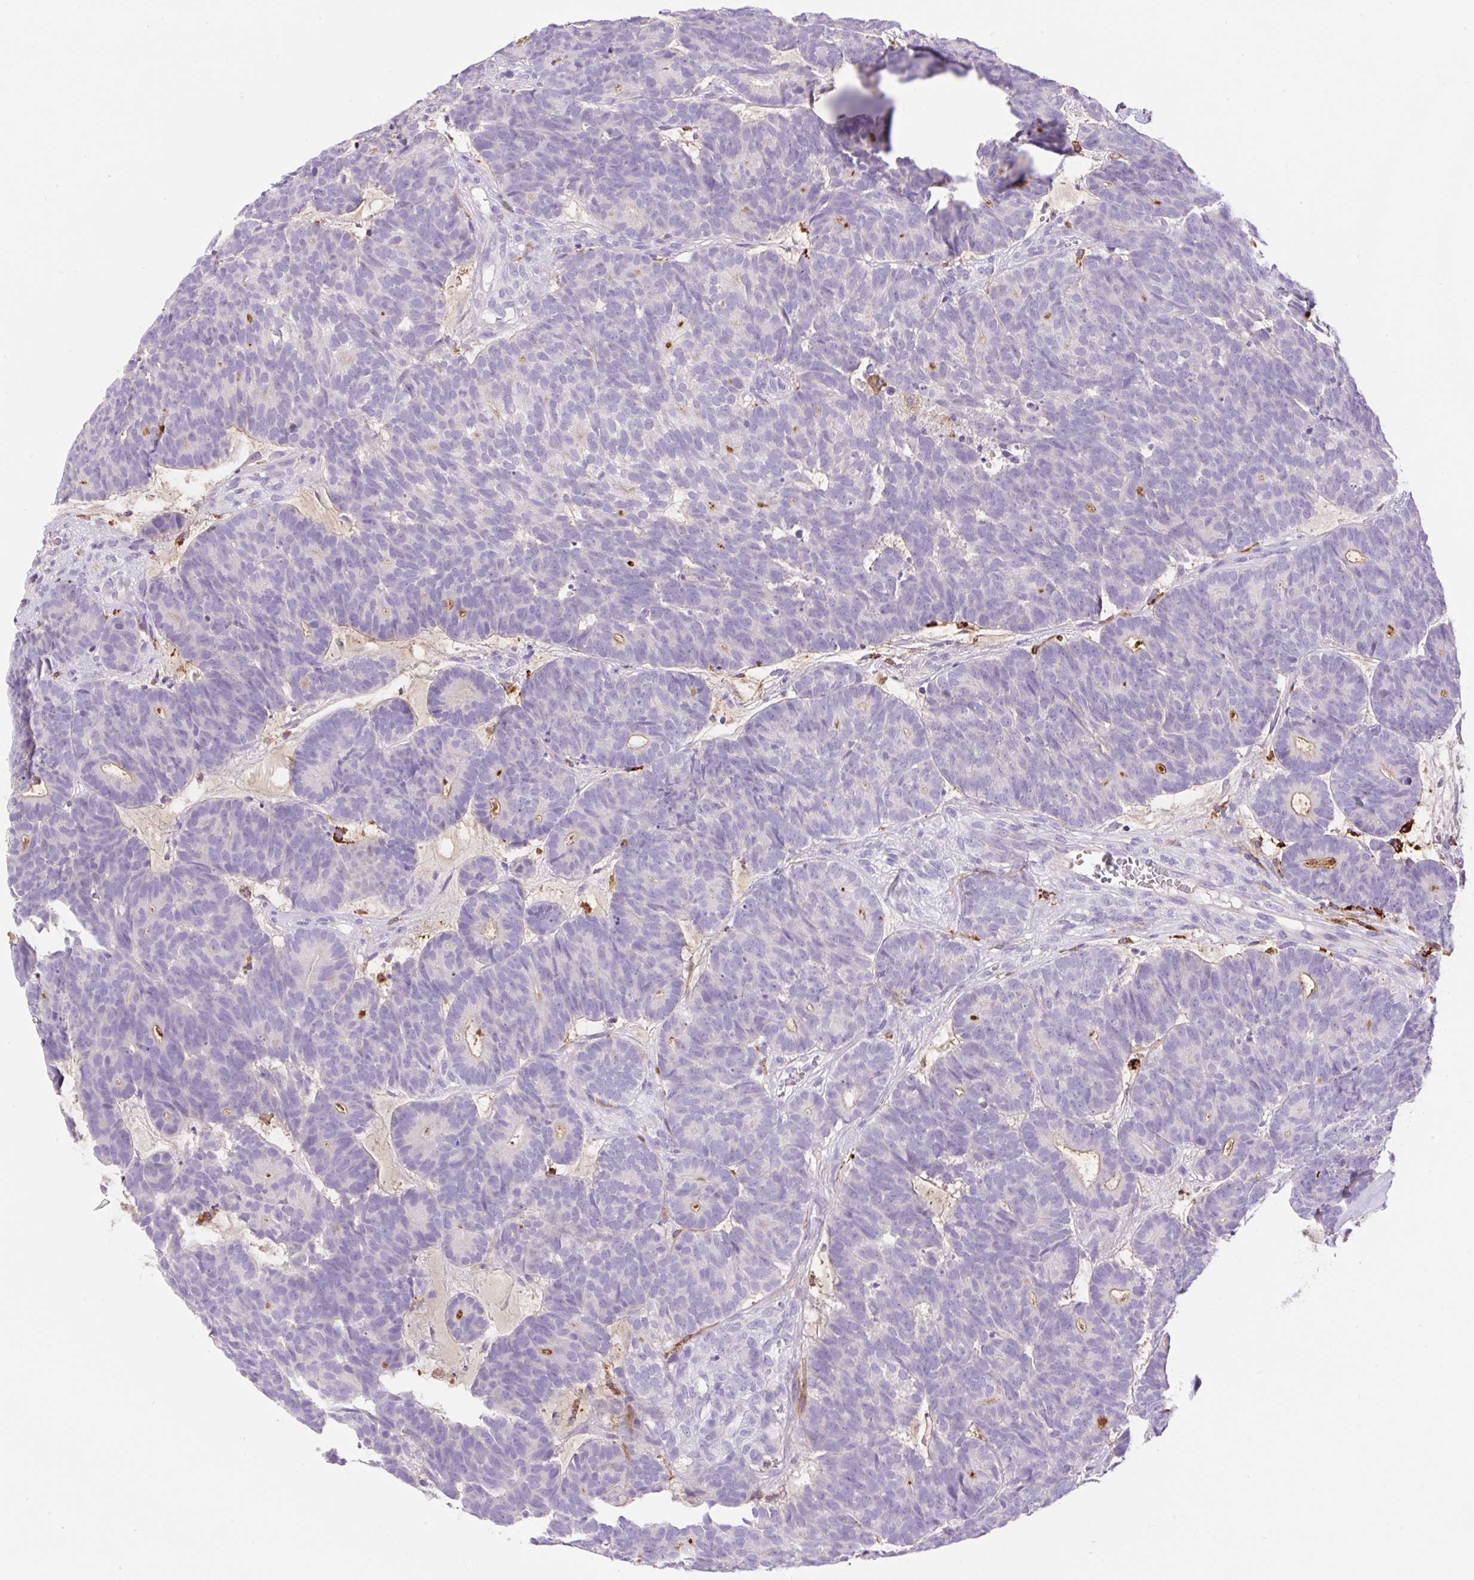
{"staining": {"intensity": "negative", "quantity": "none", "location": "none"}, "tissue": "head and neck cancer", "cell_type": "Tumor cells", "image_type": "cancer", "snomed": [{"axis": "morphology", "description": "Adenocarcinoma, NOS"}, {"axis": "topography", "description": "Head-Neck"}], "caption": "Immunohistochemistry (IHC) of human head and neck cancer (adenocarcinoma) exhibits no expression in tumor cells.", "gene": "TDRD15", "patient": {"sex": "female", "age": 81}}